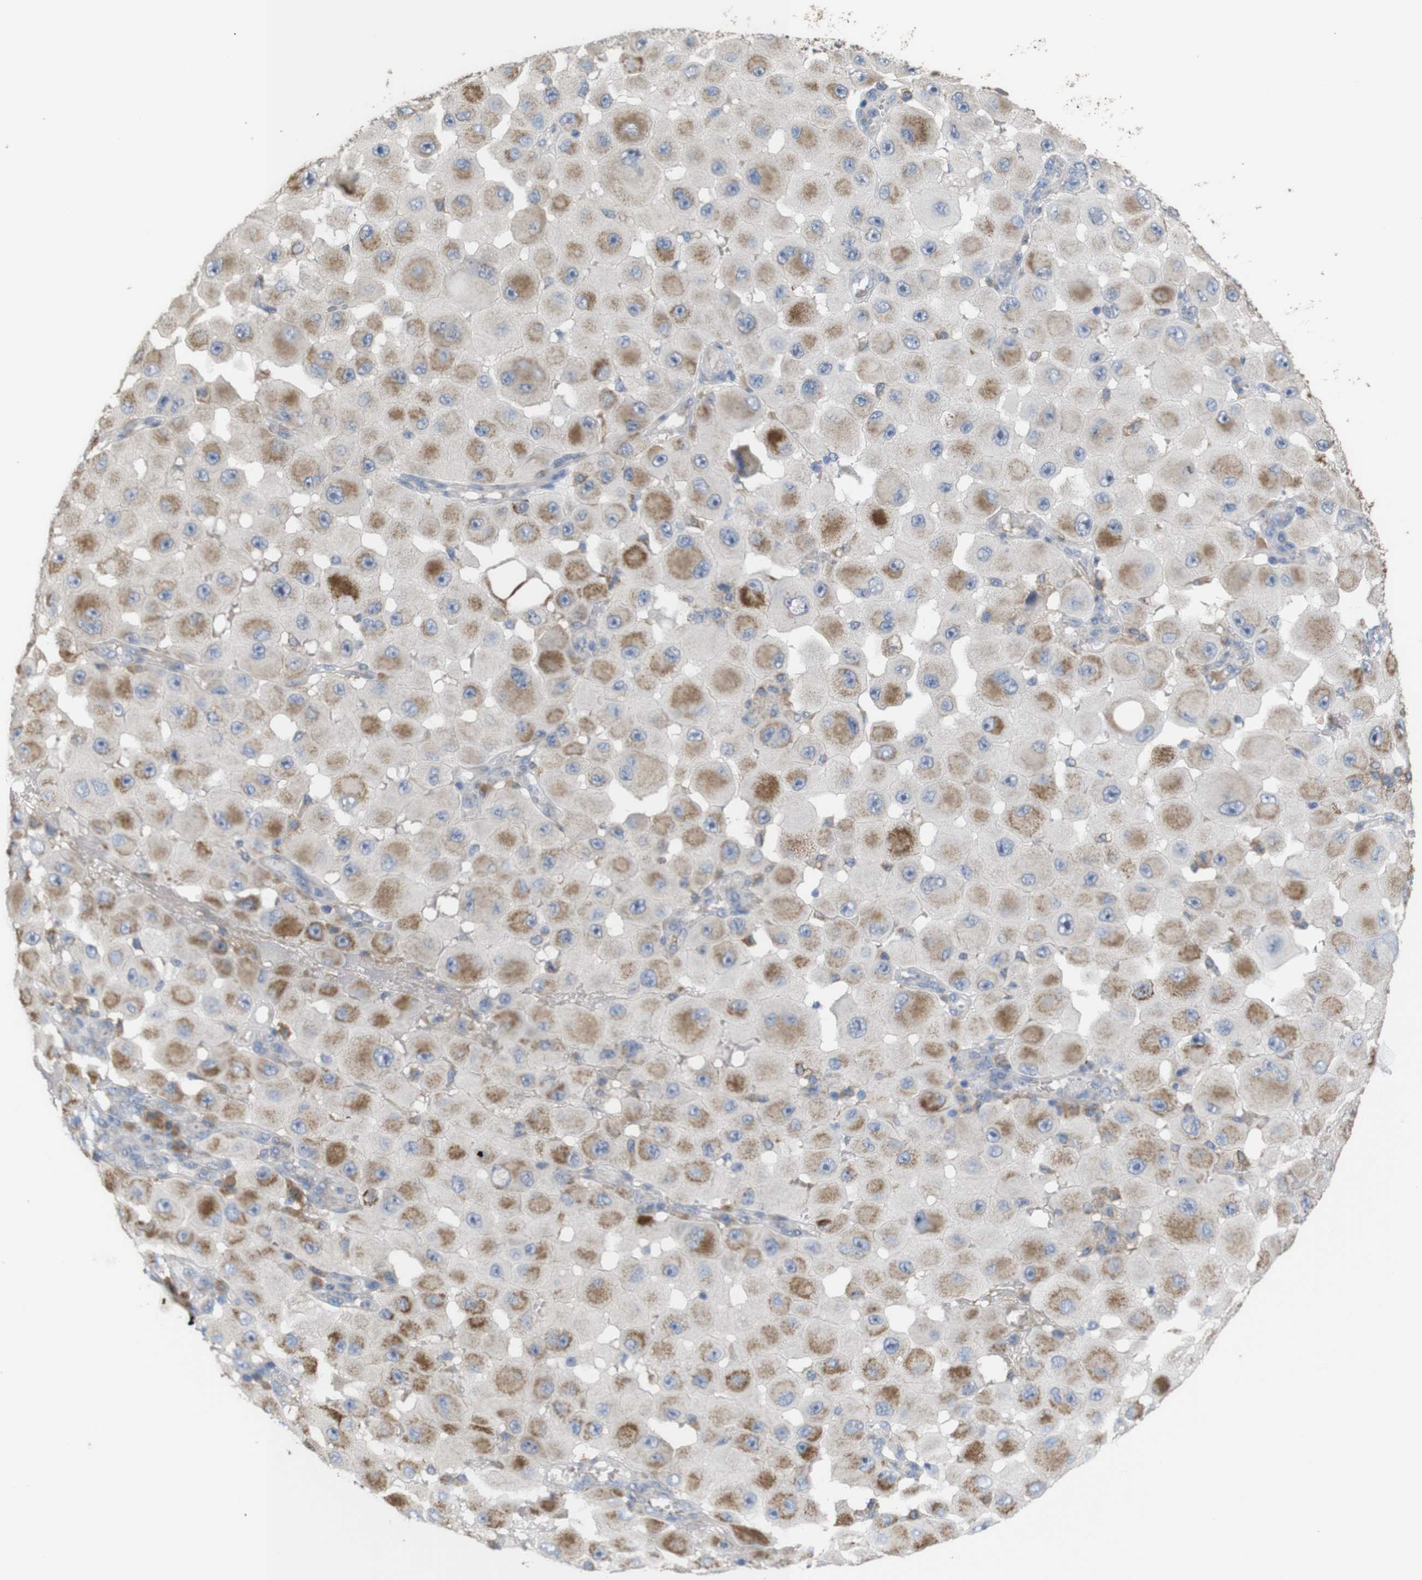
{"staining": {"intensity": "moderate", "quantity": "25%-75%", "location": "cytoplasmic/membranous"}, "tissue": "melanoma", "cell_type": "Tumor cells", "image_type": "cancer", "snomed": [{"axis": "morphology", "description": "Malignant melanoma, NOS"}, {"axis": "topography", "description": "Skin"}], "caption": "Protein expression analysis of human malignant melanoma reveals moderate cytoplasmic/membranous expression in about 25%-75% of tumor cells.", "gene": "PTPRR", "patient": {"sex": "female", "age": 81}}